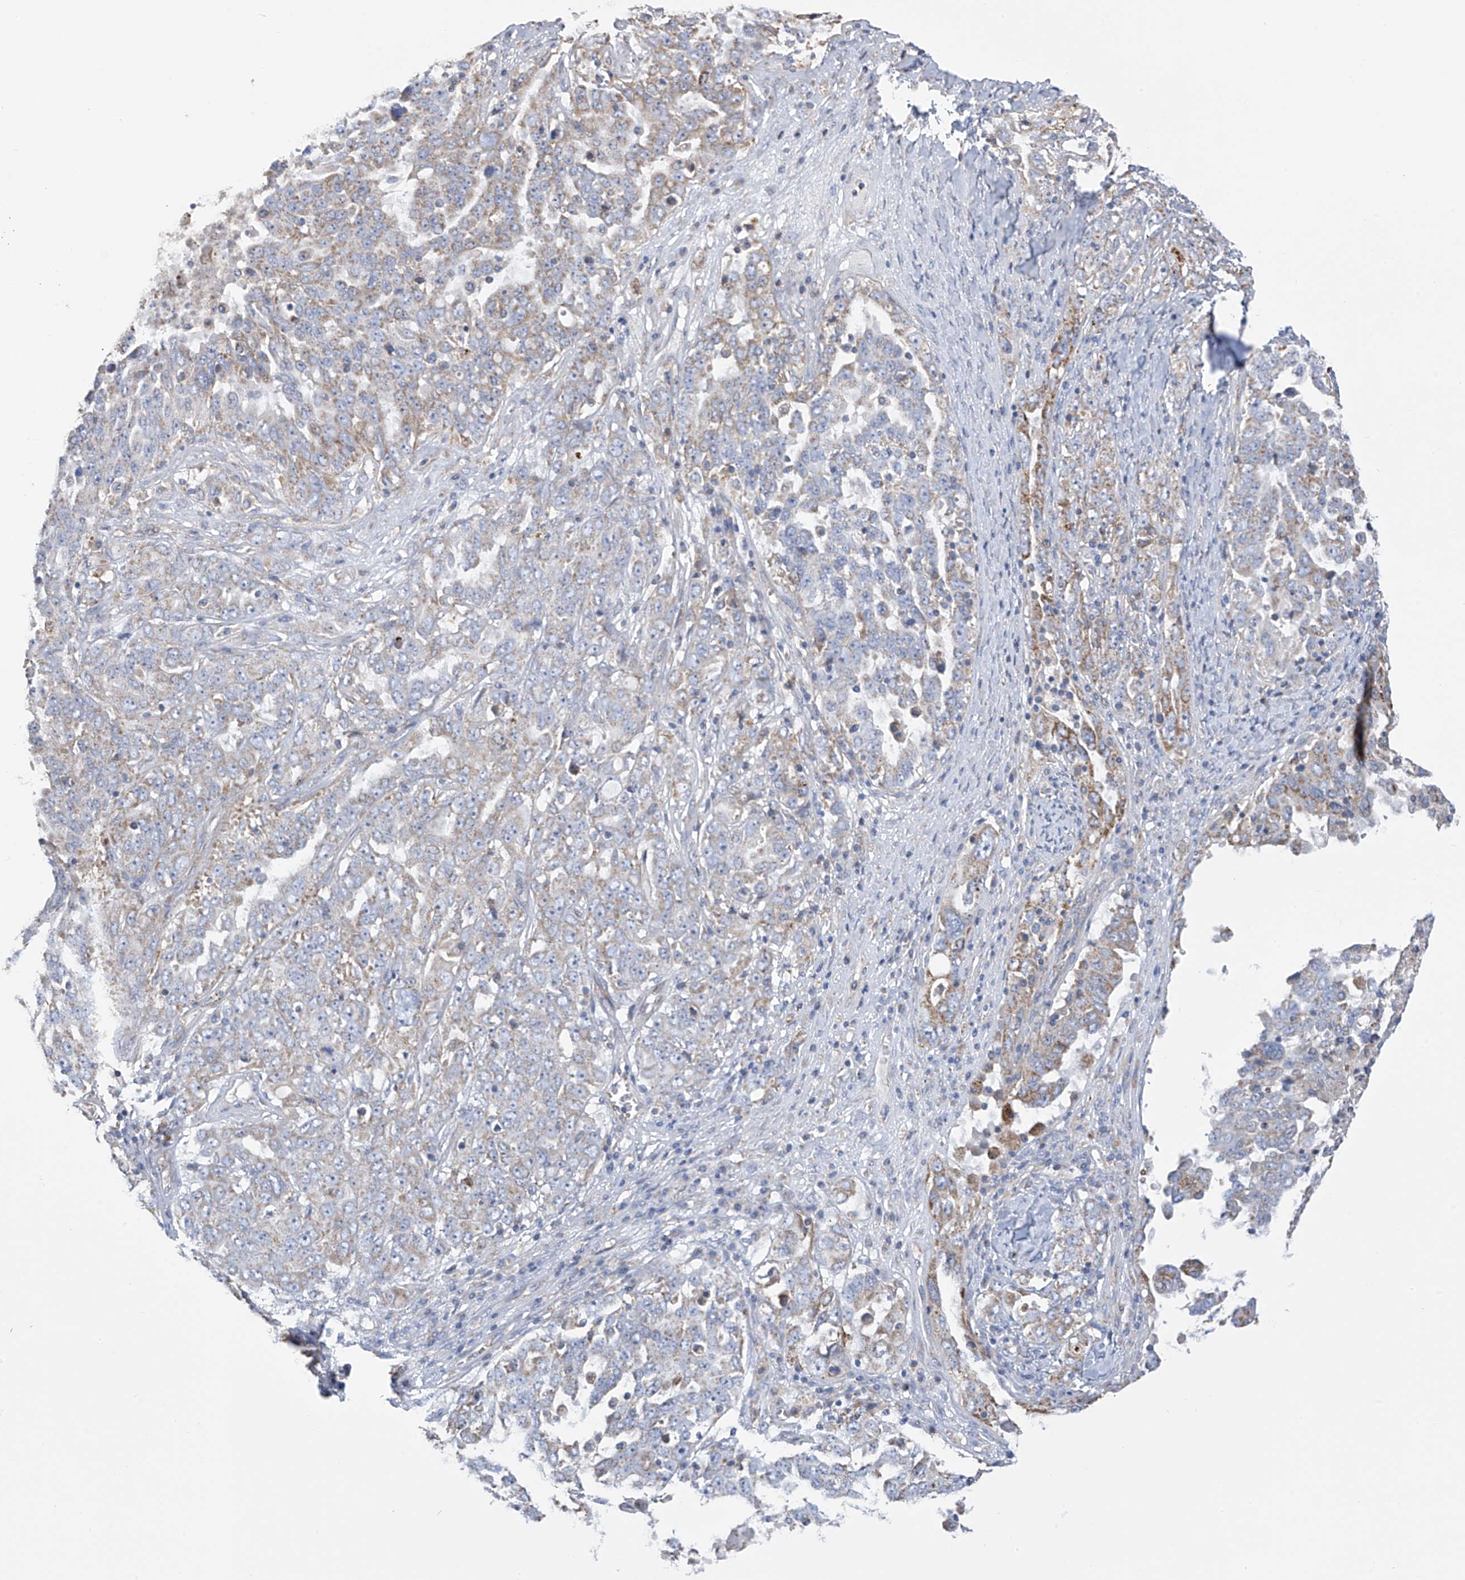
{"staining": {"intensity": "moderate", "quantity": "25%-75%", "location": "cytoplasmic/membranous"}, "tissue": "ovarian cancer", "cell_type": "Tumor cells", "image_type": "cancer", "snomed": [{"axis": "morphology", "description": "Carcinoma, endometroid"}, {"axis": "topography", "description": "Ovary"}], "caption": "Immunohistochemistry micrograph of human ovarian cancer (endometroid carcinoma) stained for a protein (brown), which displays medium levels of moderate cytoplasmic/membranous staining in approximately 25%-75% of tumor cells.", "gene": "ITM2B", "patient": {"sex": "female", "age": 62}}